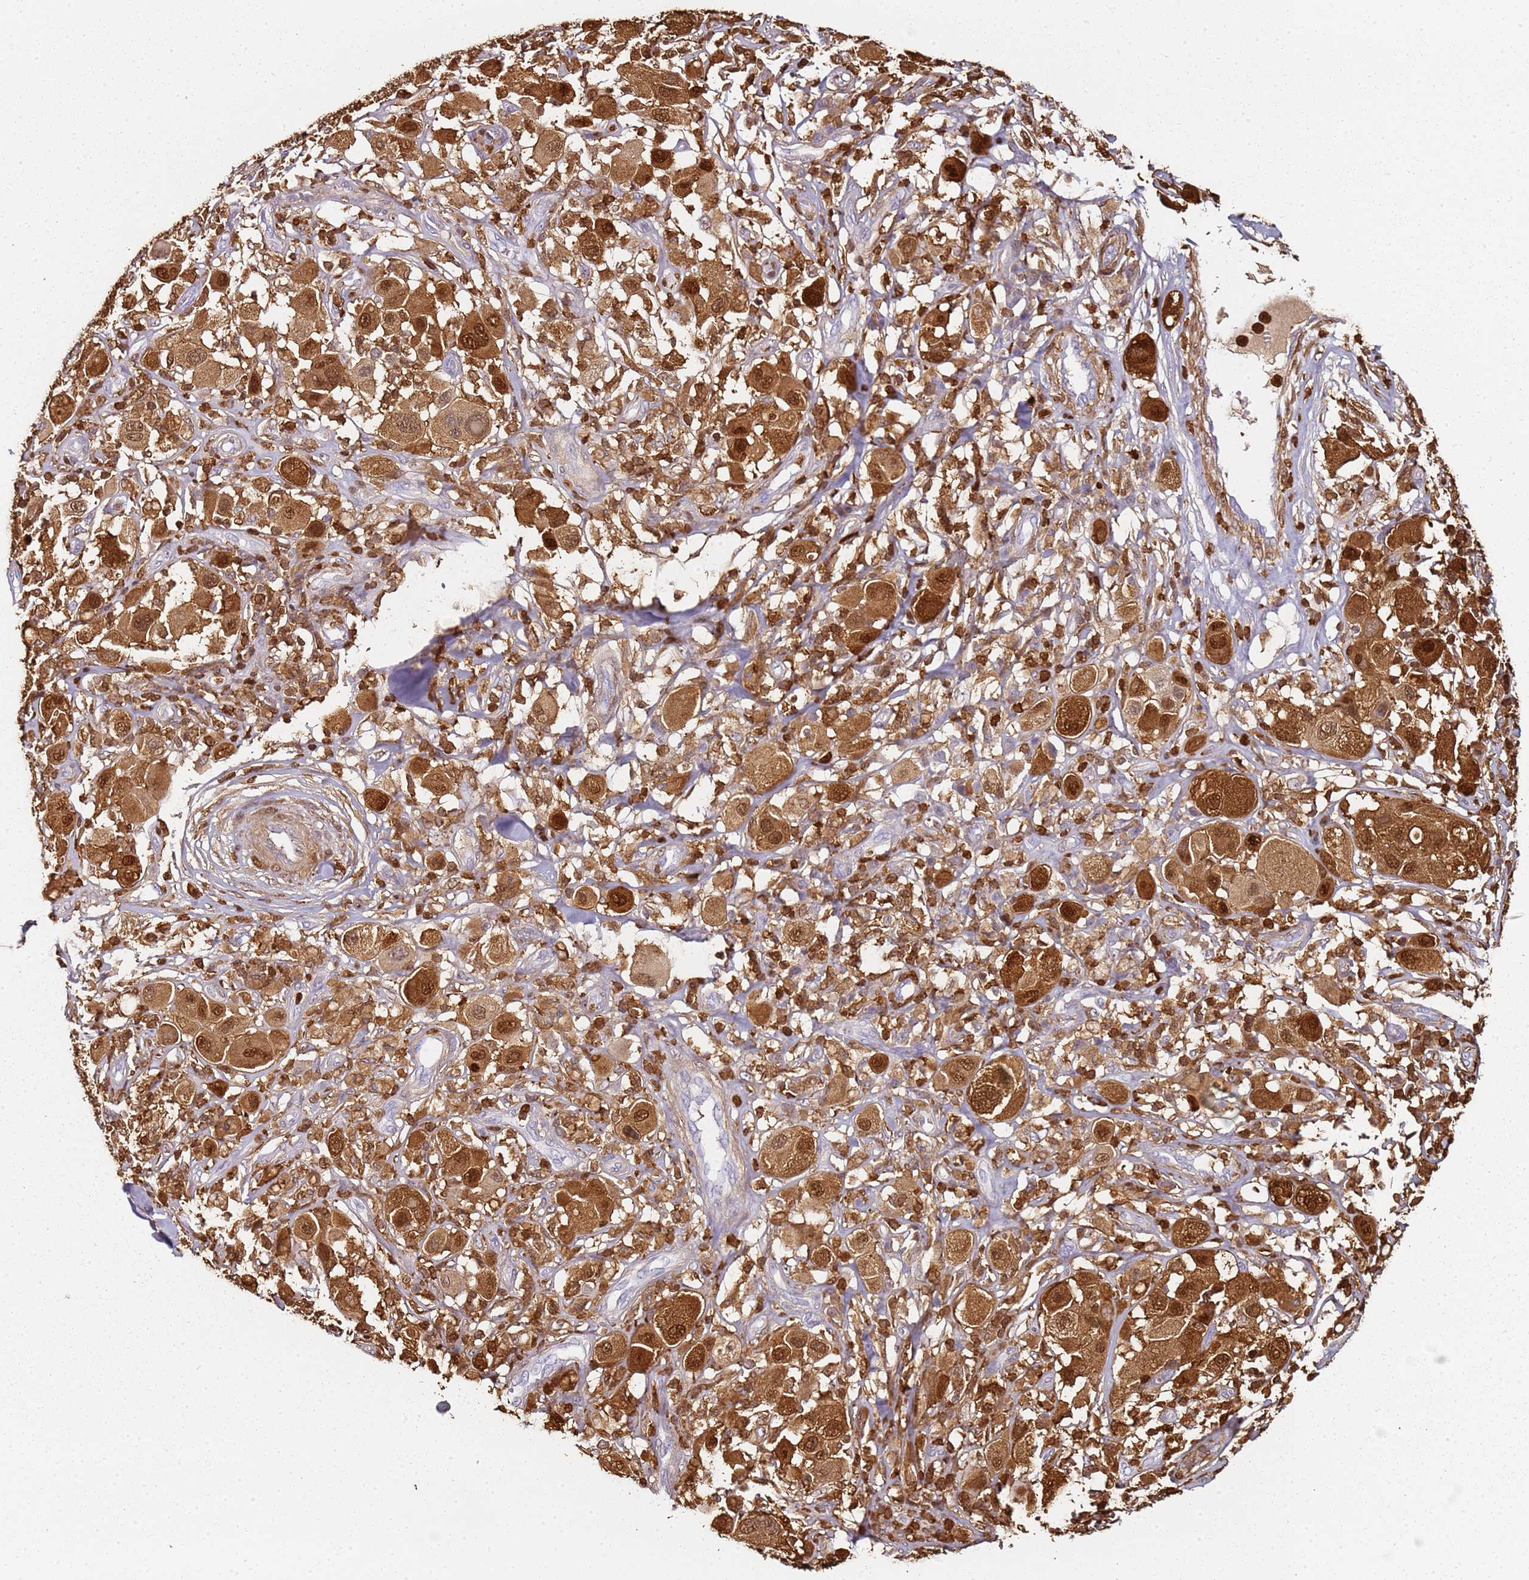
{"staining": {"intensity": "strong", "quantity": ">75%", "location": "cytoplasmic/membranous,nuclear"}, "tissue": "melanoma", "cell_type": "Tumor cells", "image_type": "cancer", "snomed": [{"axis": "morphology", "description": "Malignant melanoma, Metastatic site"}, {"axis": "topography", "description": "Skin"}], "caption": "Protein expression analysis of malignant melanoma (metastatic site) reveals strong cytoplasmic/membranous and nuclear staining in approximately >75% of tumor cells. Using DAB (3,3'-diaminobenzidine) (brown) and hematoxylin (blue) stains, captured at high magnification using brightfield microscopy.", "gene": "S100A4", "patient": {"sex": "male", "age": 41}}